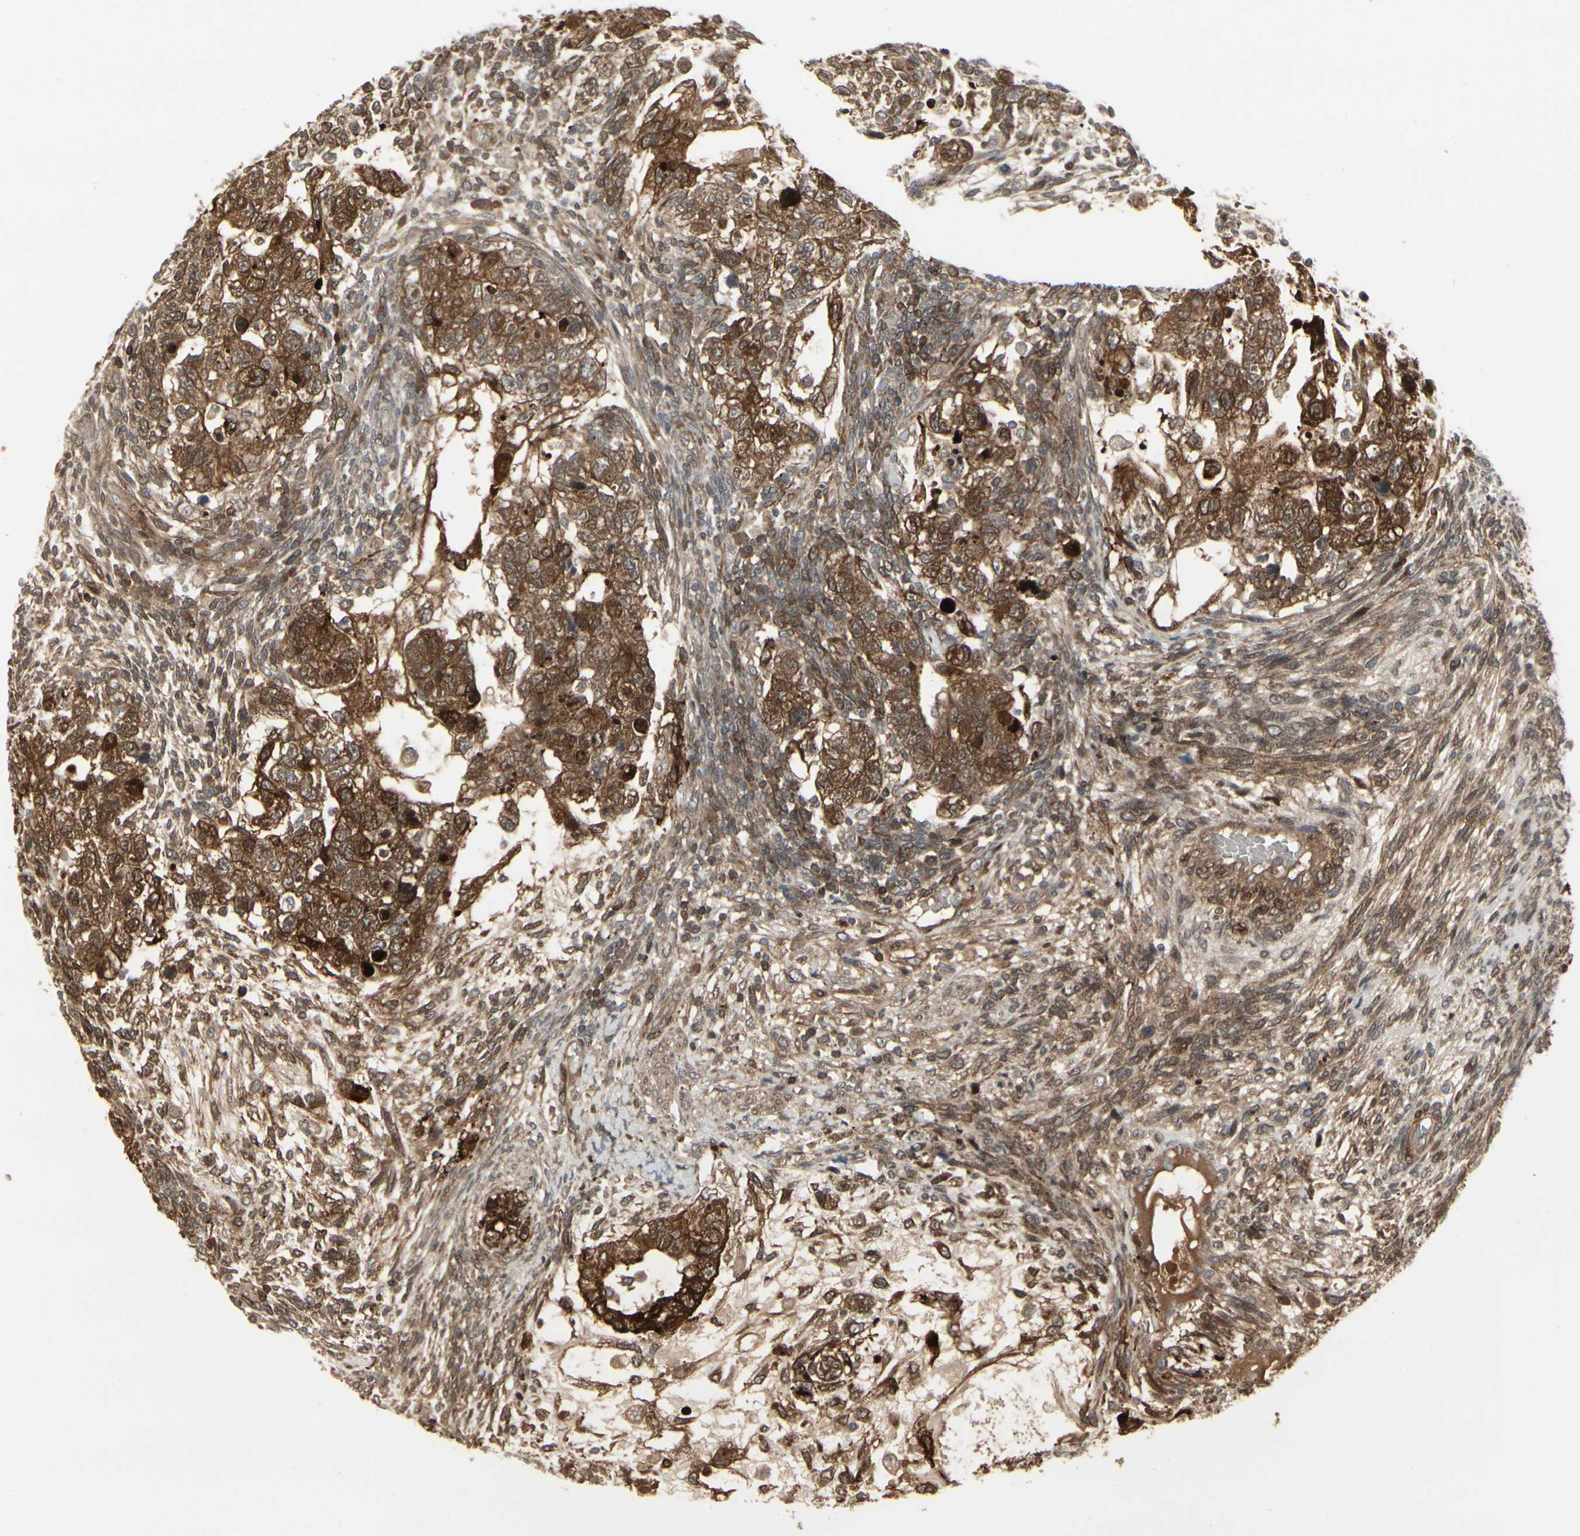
{"staining": {"intensity": "strong", "quantity": ">75%", "location": "cytoplasmic/membranous"}, "tissue": "testis cancer", "cell_type": "Tumor cells", "image_type": "cancer", "snomed": [{"axis": "morphology", "description": "Normal tissue, NOS"}, {"axis": "morphology", "description": "Carcinoma, Embryonal, NOS"}, {"axis": "topography", "description": "Testis"}], "caption": "Immunohistochemical staining of human embryonal carcinoma (testis) exhibits strong cytoplasmic/membranous protein staining in approximately >75% of tumor cells. (brown staining indicates protein expression, while blue staining denotes nuclei).", "gene": "IGFBP6", "patient": {"sex": "male", "age": 36}}